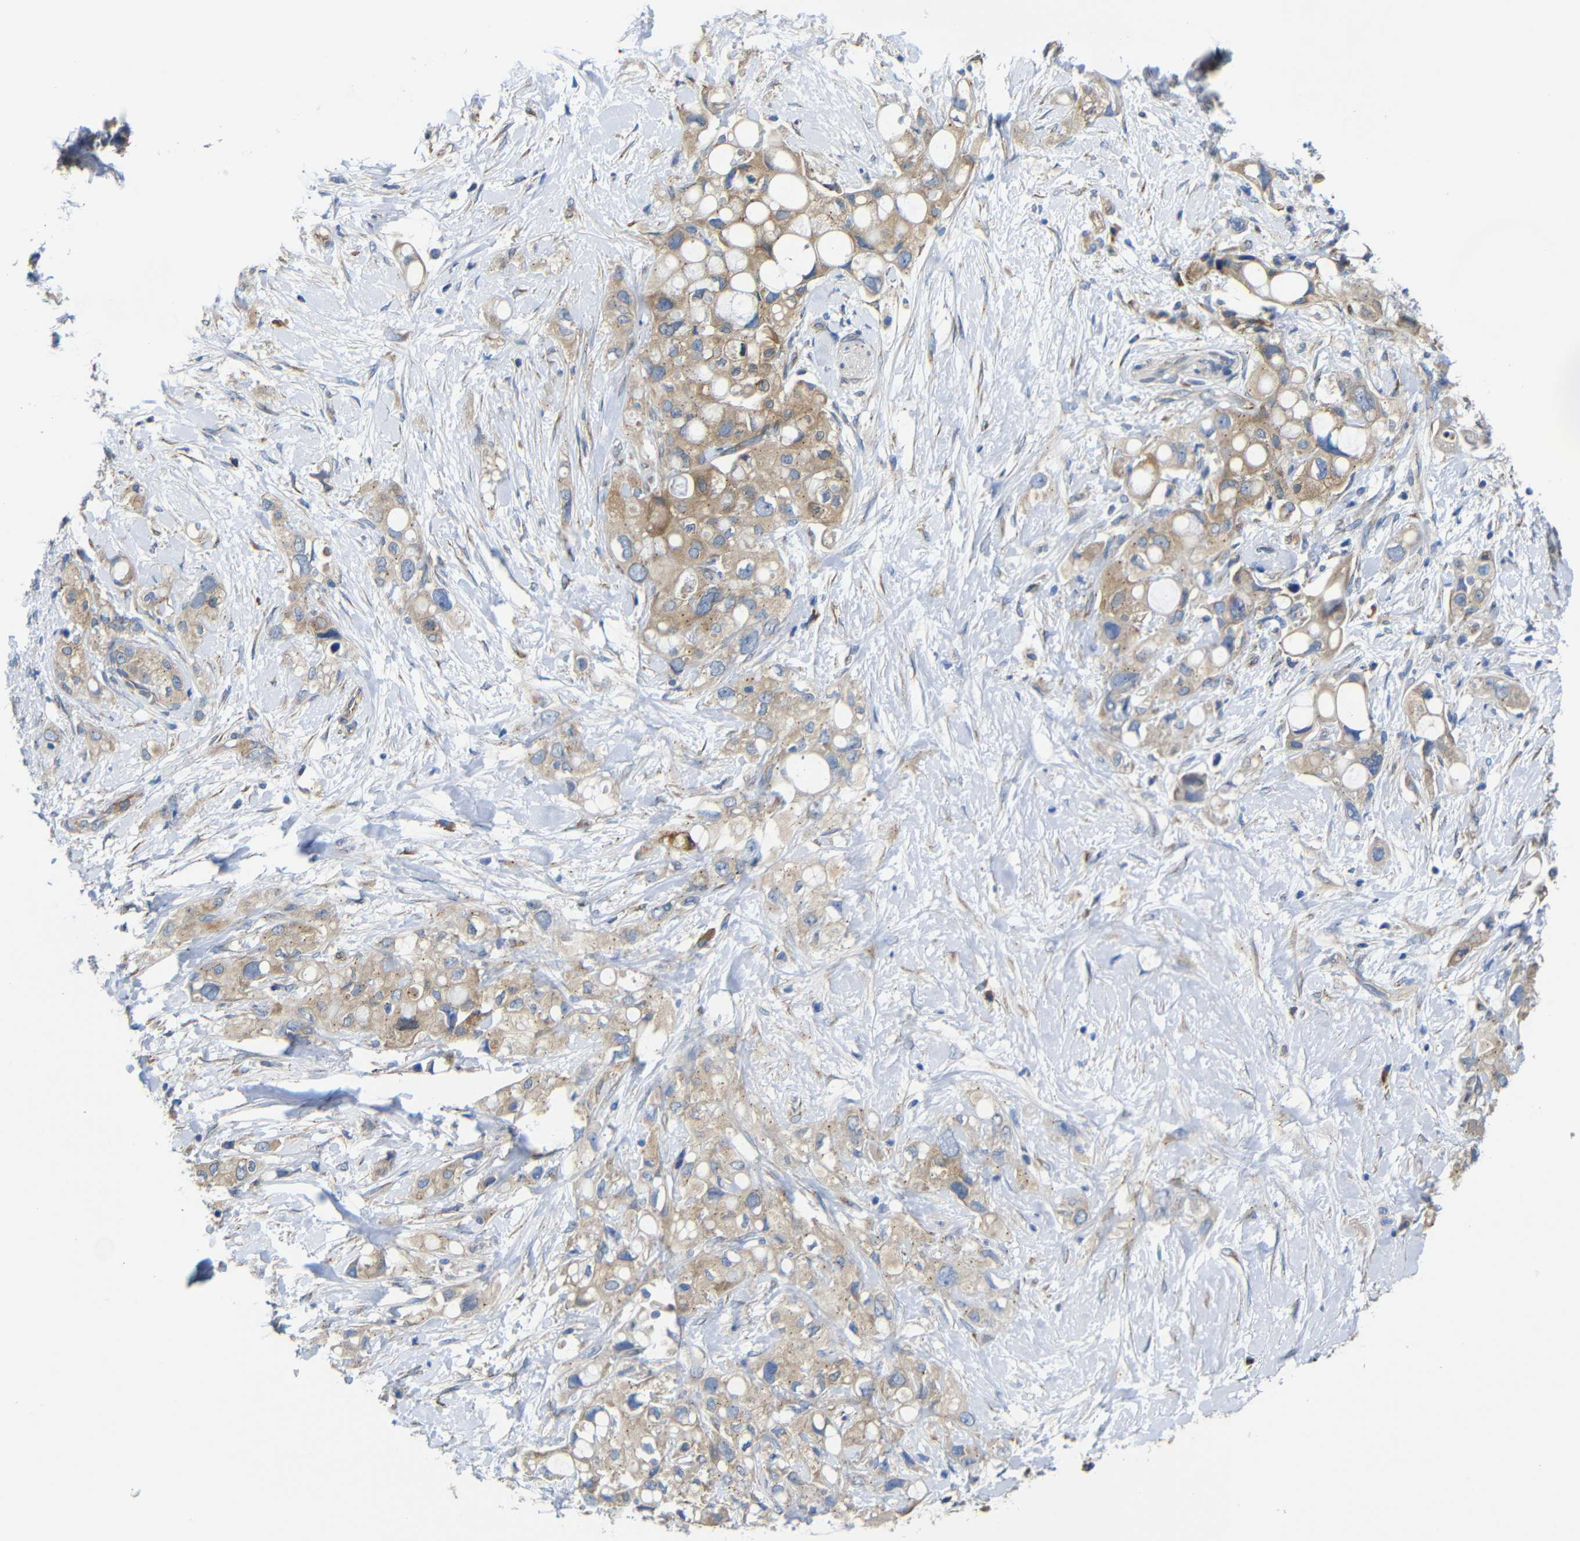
{"staining": {"intensity": "weak", "quantity": ">75%", "location": "cytoplasmic/membranous"}, "tissue": "pancreatic cancer", "cell_type": "Tumor cells", "image_type": "cancer", "snomed": [{"axis": "morphology", "description": "Adenocarcinoma, NOS"}, {"axis": "topography", "description": "Pancreas"}], "caption": "Pancreatic adenocarcinoma was stained to show a protein in brown. There is low levels of weak cytoplasmic/membranous staining in about >75% of tumor cells. (DAB IHC, brown staining for protein, blue staining for nuclei).", "gene": "DDRGK1", "patient": {"sex": "female", "age": 56}}